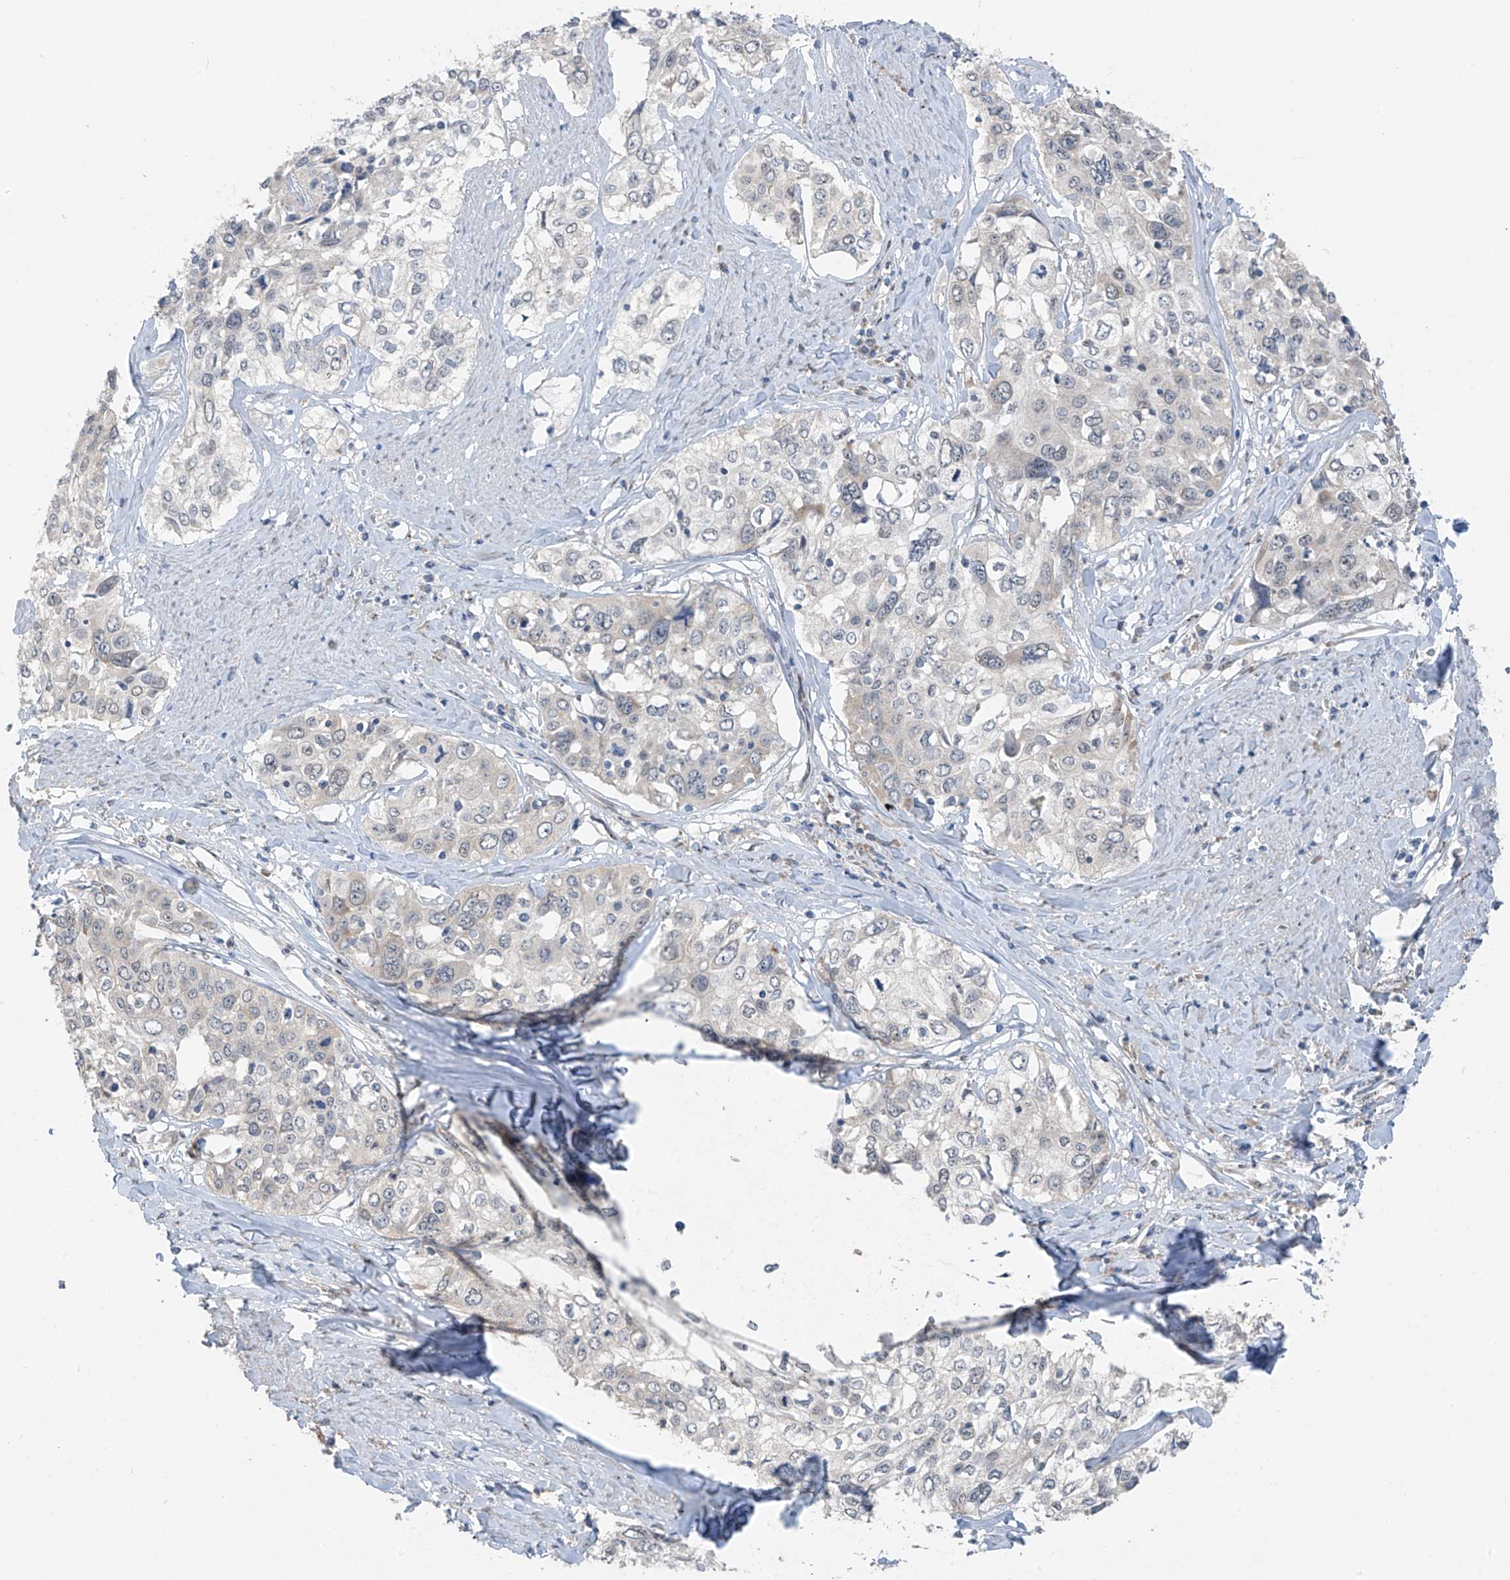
{"staining": {"intensity": "negative", "quantity": "none", "location": "none"}, "tissue": "cervical cancer", "cell_type": "Tumor cells", "image_type": "cancer", "snomed": [{"axis": "morphology", "description": "Squamous cell carcinoma, NOS"}, {"axis": "topography", "description": "Cervix"}], "caption": "A photomicrograph of human cervical squamous cell carcinoma is negative for staining in tumor cells.", "gene": "RPL4", "patient": {"sex": "female", "age": 31}}